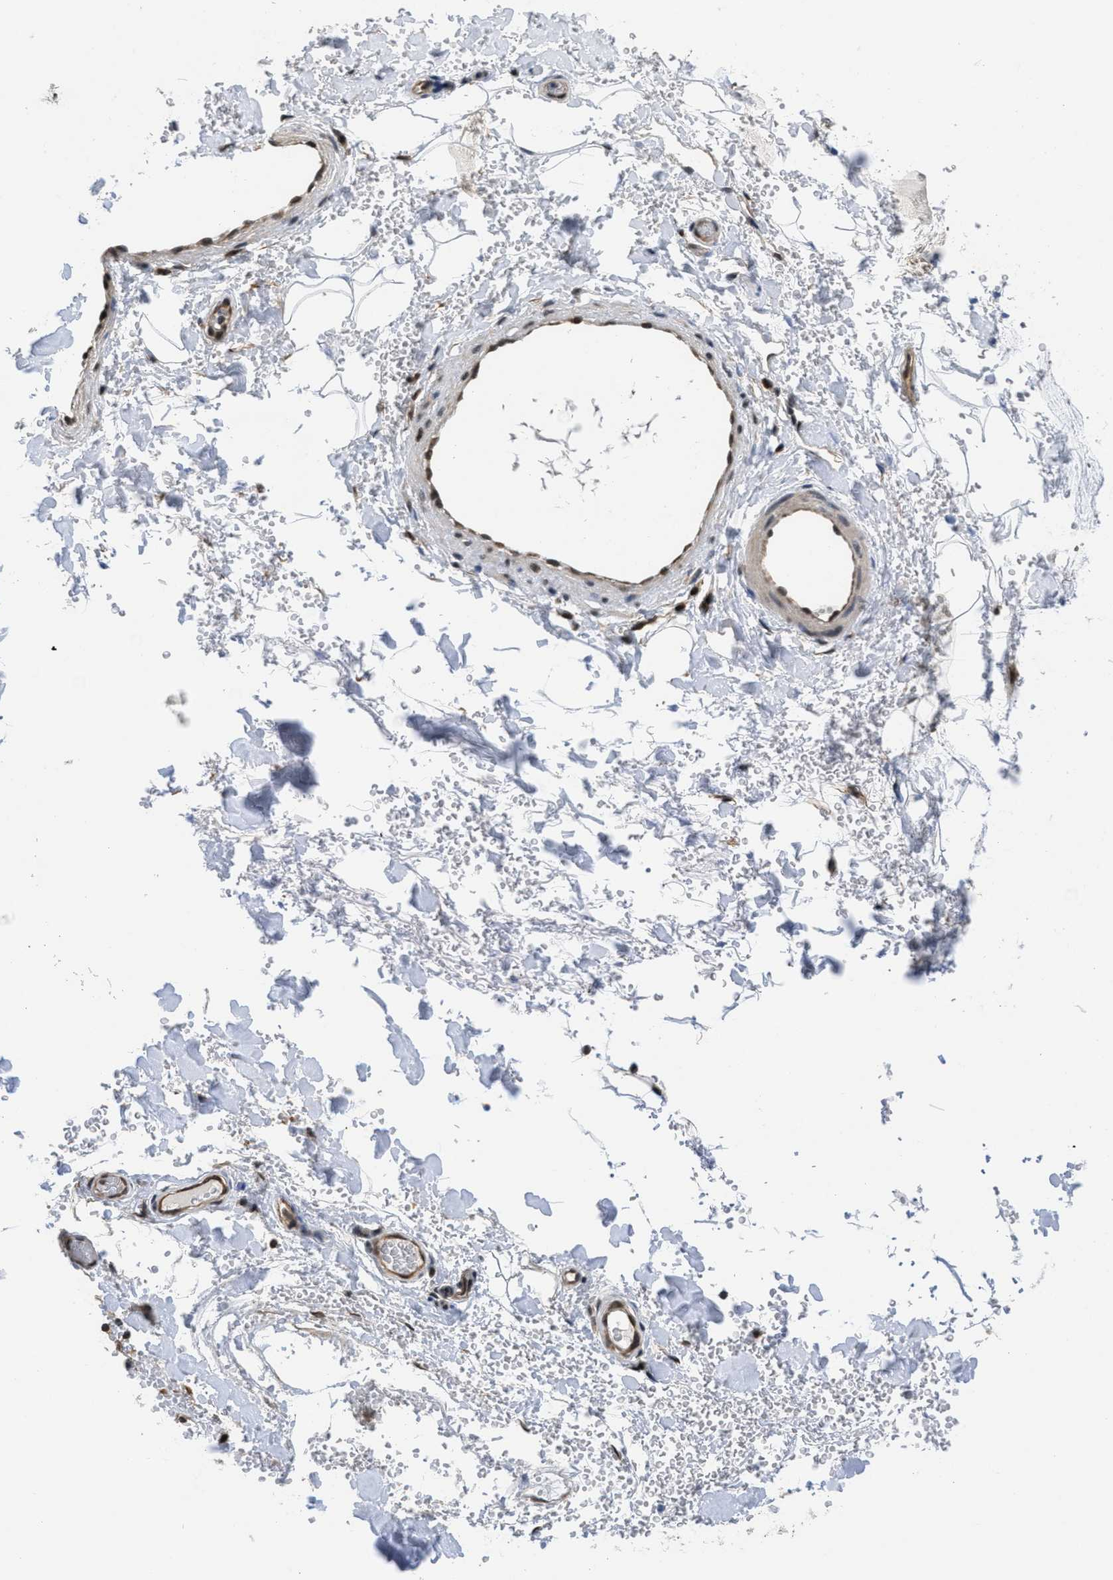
{"staining": {"intensity": "weak", "quantity": "25%-75%", "location": "nuclear"}, "tissue": "adipose tissue", "cell_type": "Adipocytes", "image_type": "normal", "snomed": [{"axis": "morphology", "description": "Normal tissue, NOS"}, {"axis": "morphology", "description": "Carcinoma, NOS"}, {"axis": "topography", "description": "Pancreas"}, {"axis": "topography", "description": "Peripheral nerve tissue"}], "caption": "Immunohistochemical staining of benign adipose tissue displays weak nuclear protein positivity in approximately 25%-75% of adipocytes. (Brightfield microscopy of DAB IHC at high magnification).", "gene": "CUL4B", "patient": {"sex": "female", "age": 29}}